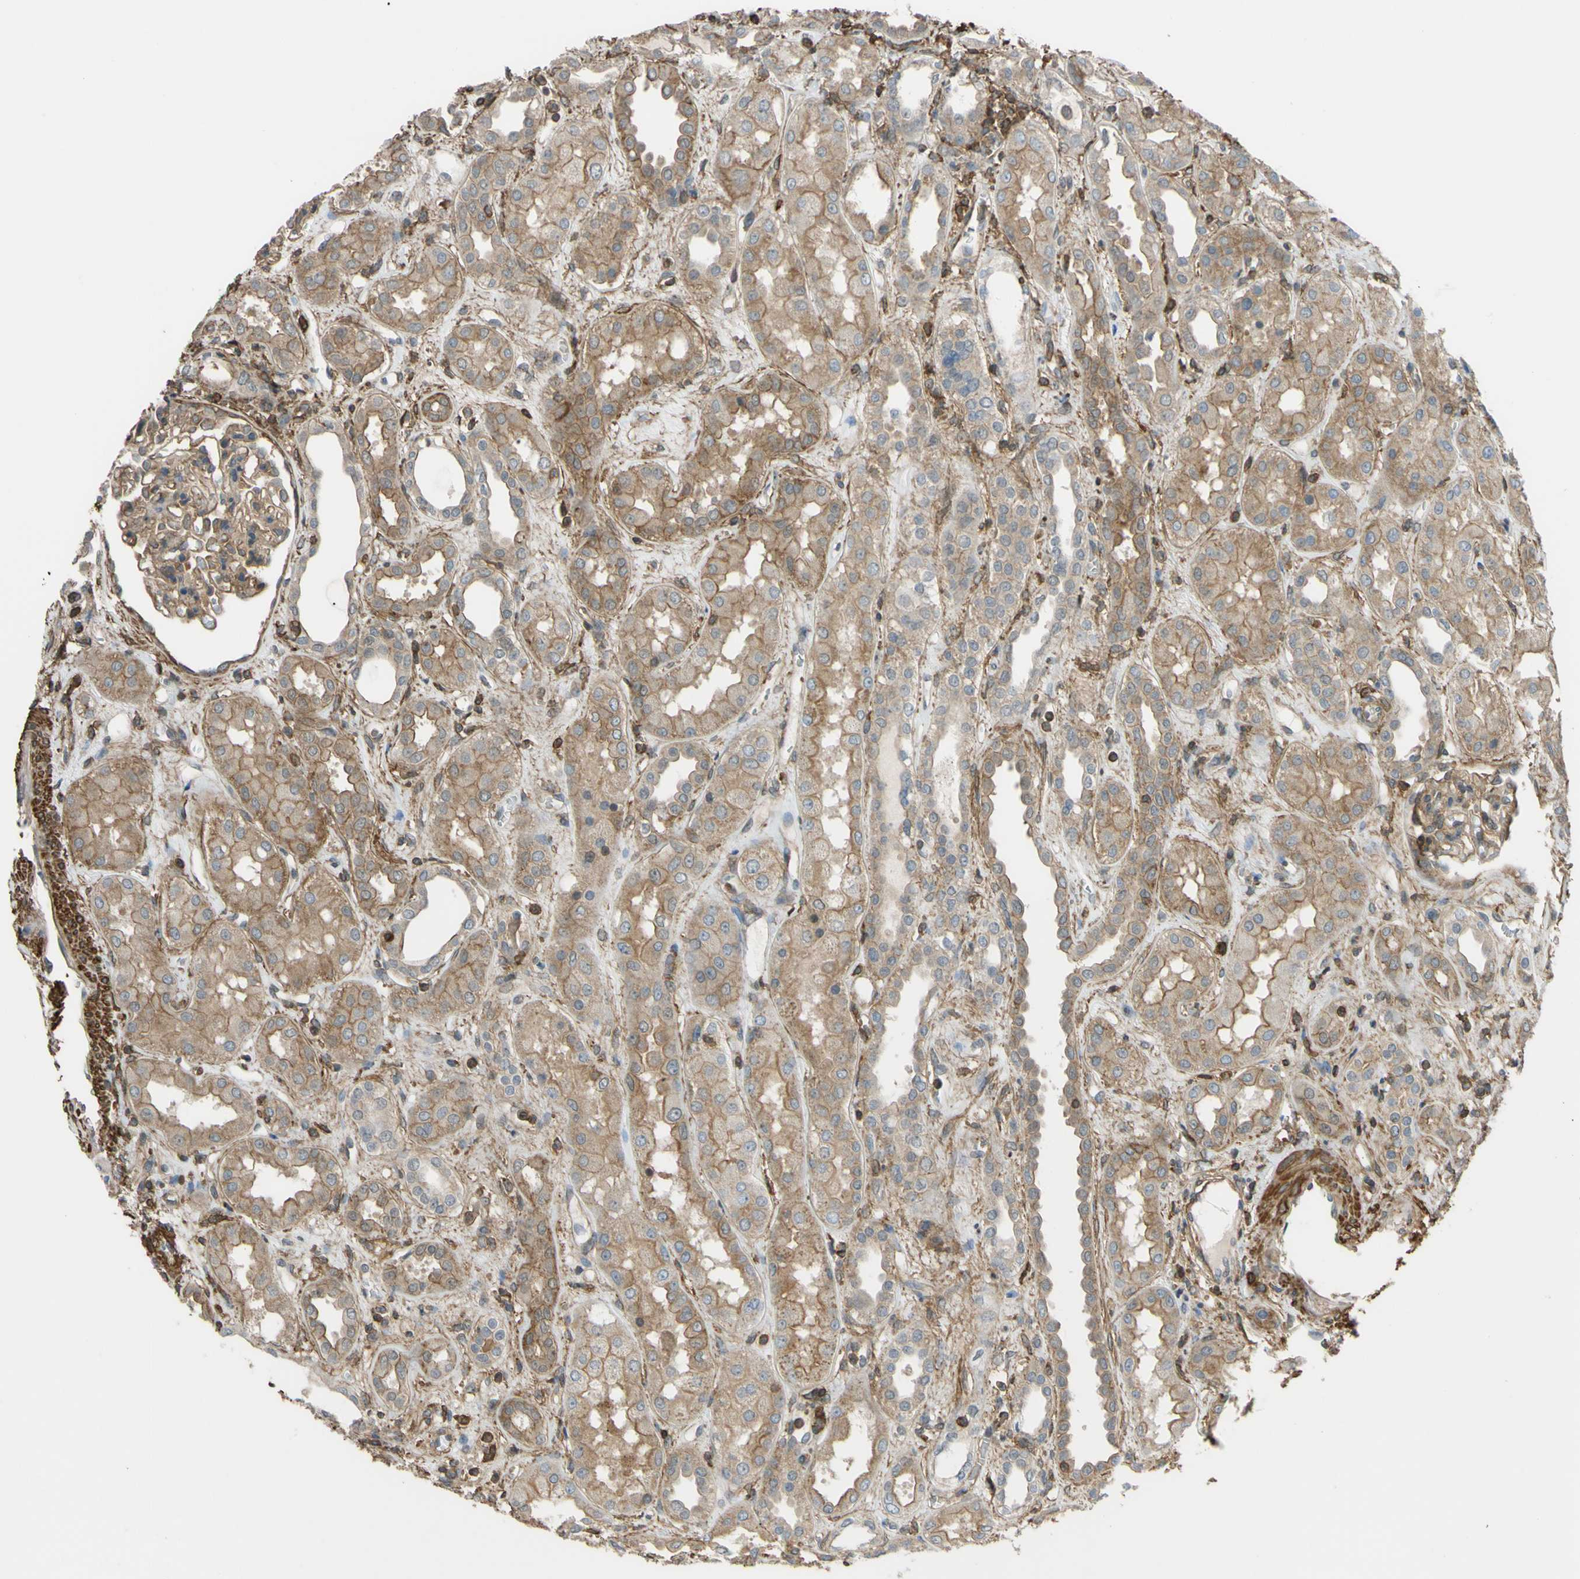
{"staining": {"intensity": "moderate", "quantity": ">75%", "location": "cytoplasmic/membranous"}, "tissue": "kidney", "cell_type": "Cells in glomeruli", "image_type": "normal", "snomed": [{"axis": "morphology", "description": "Normal tissue, NOS"}, {"axis": "topography", "description": "Kidney"}], "caption": "Human kidney stained for a protein (brown) demonstrates moderate cytoplasmic/membranous positive positivity in about >75% of cells in glomeruli.", "gene": "ADD3", "patient": {"sex": "male", "age": 59}}